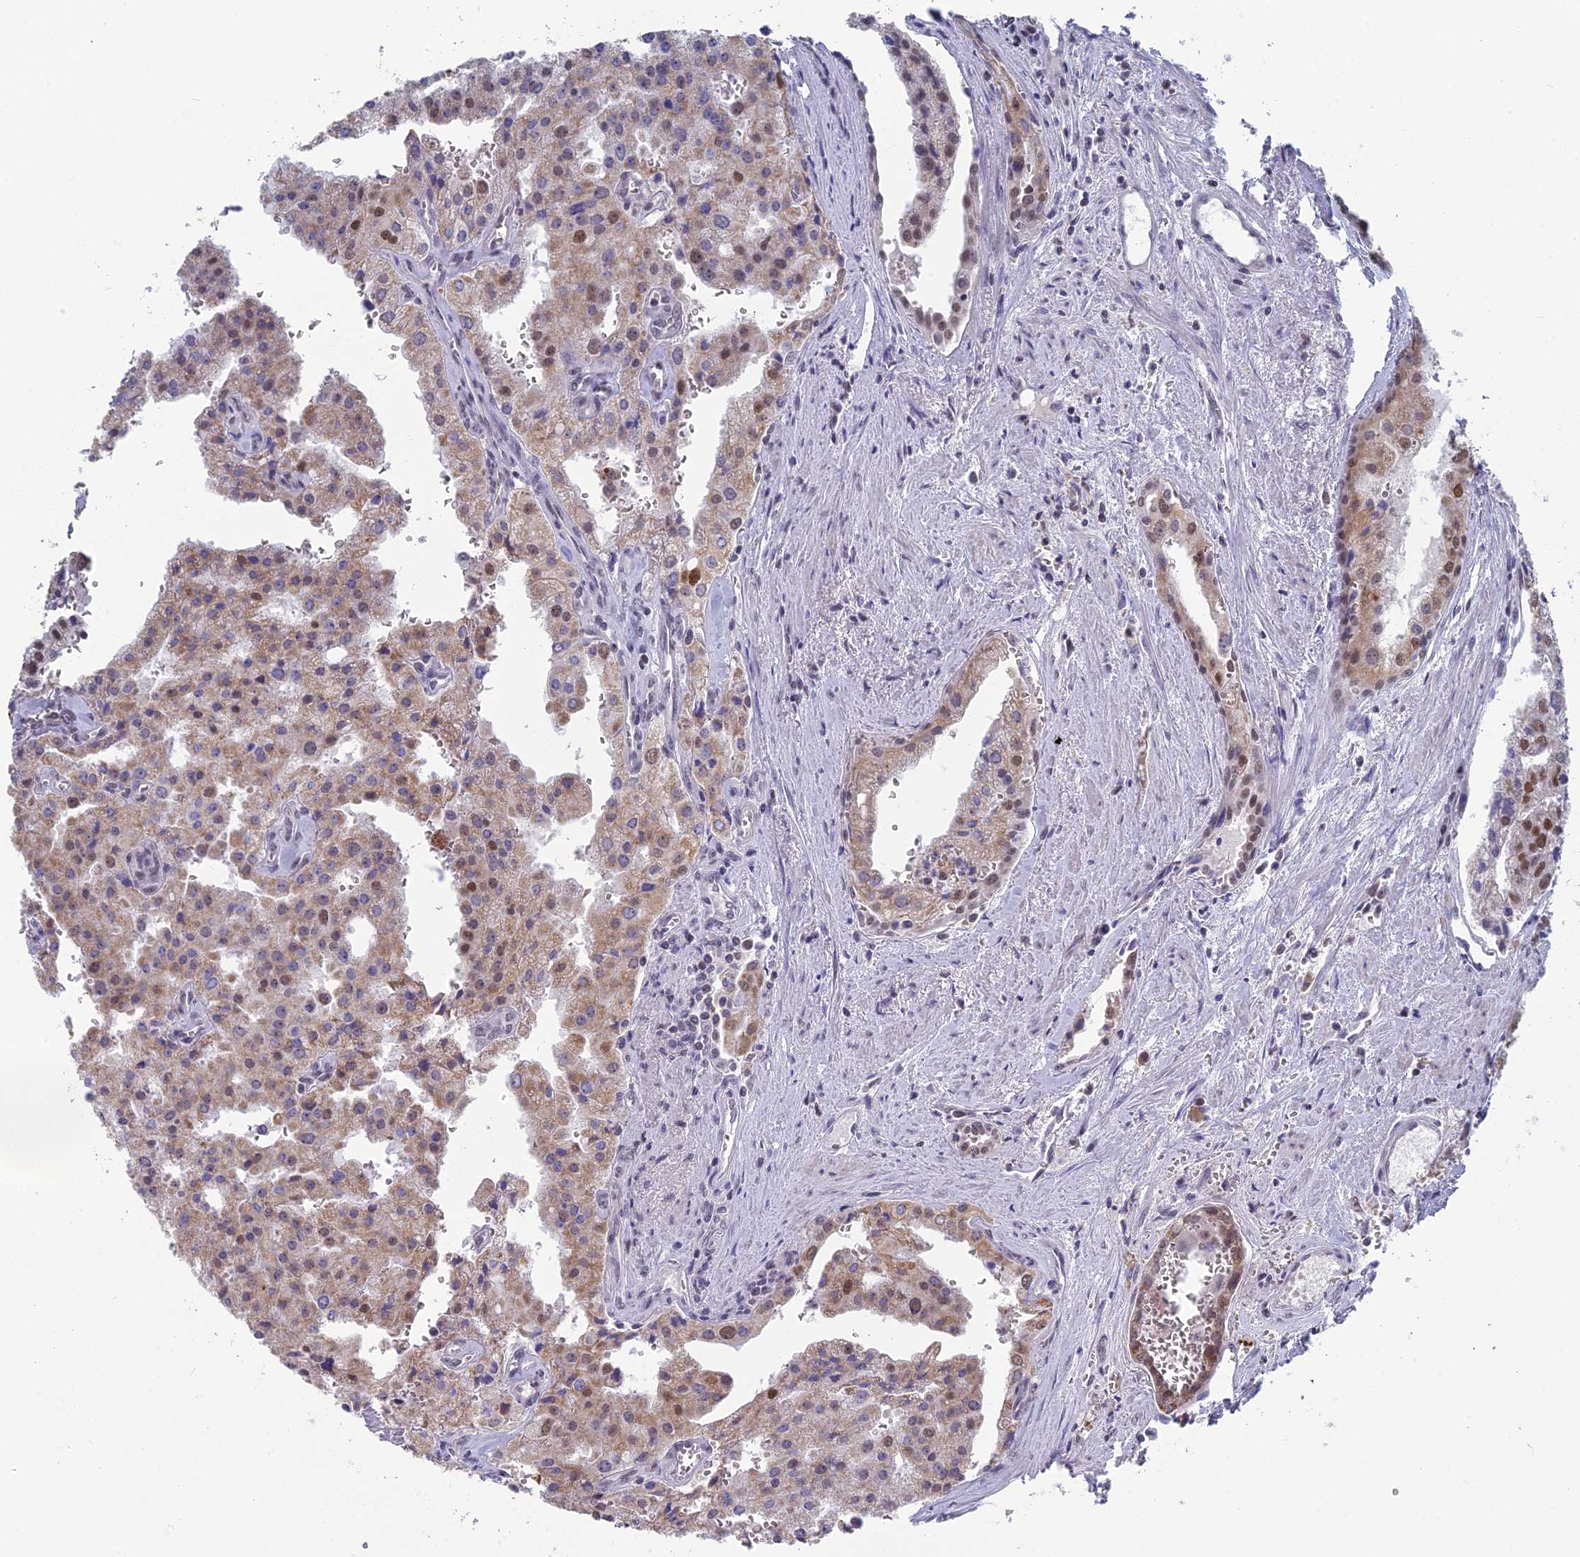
{"staining": {"intensity": "moderate", "quantity": "<25%", "location": "nuclear"}, "tissue": "prostate cancer", "cell_type": "Tumor cells", "image_type": "cancer", "snomed": [{"axis": "morphology", "description": "Adenocarcinoma, High grade"}, {"axis": "topography", "description": "Prostate"}], "caption": "Immunohistochemical staining of high-grade adenocarcinoma (prostate) displays low levels of moderate nuclear protein staining in approximately <25% of tumor cells. (DAB (3,3'-diaminobenzidine) IHC, brown staining for protein, blue staining for nuclei).", "gene": "MT-CO3", "patient": {"sex": "male", "age": 68}}